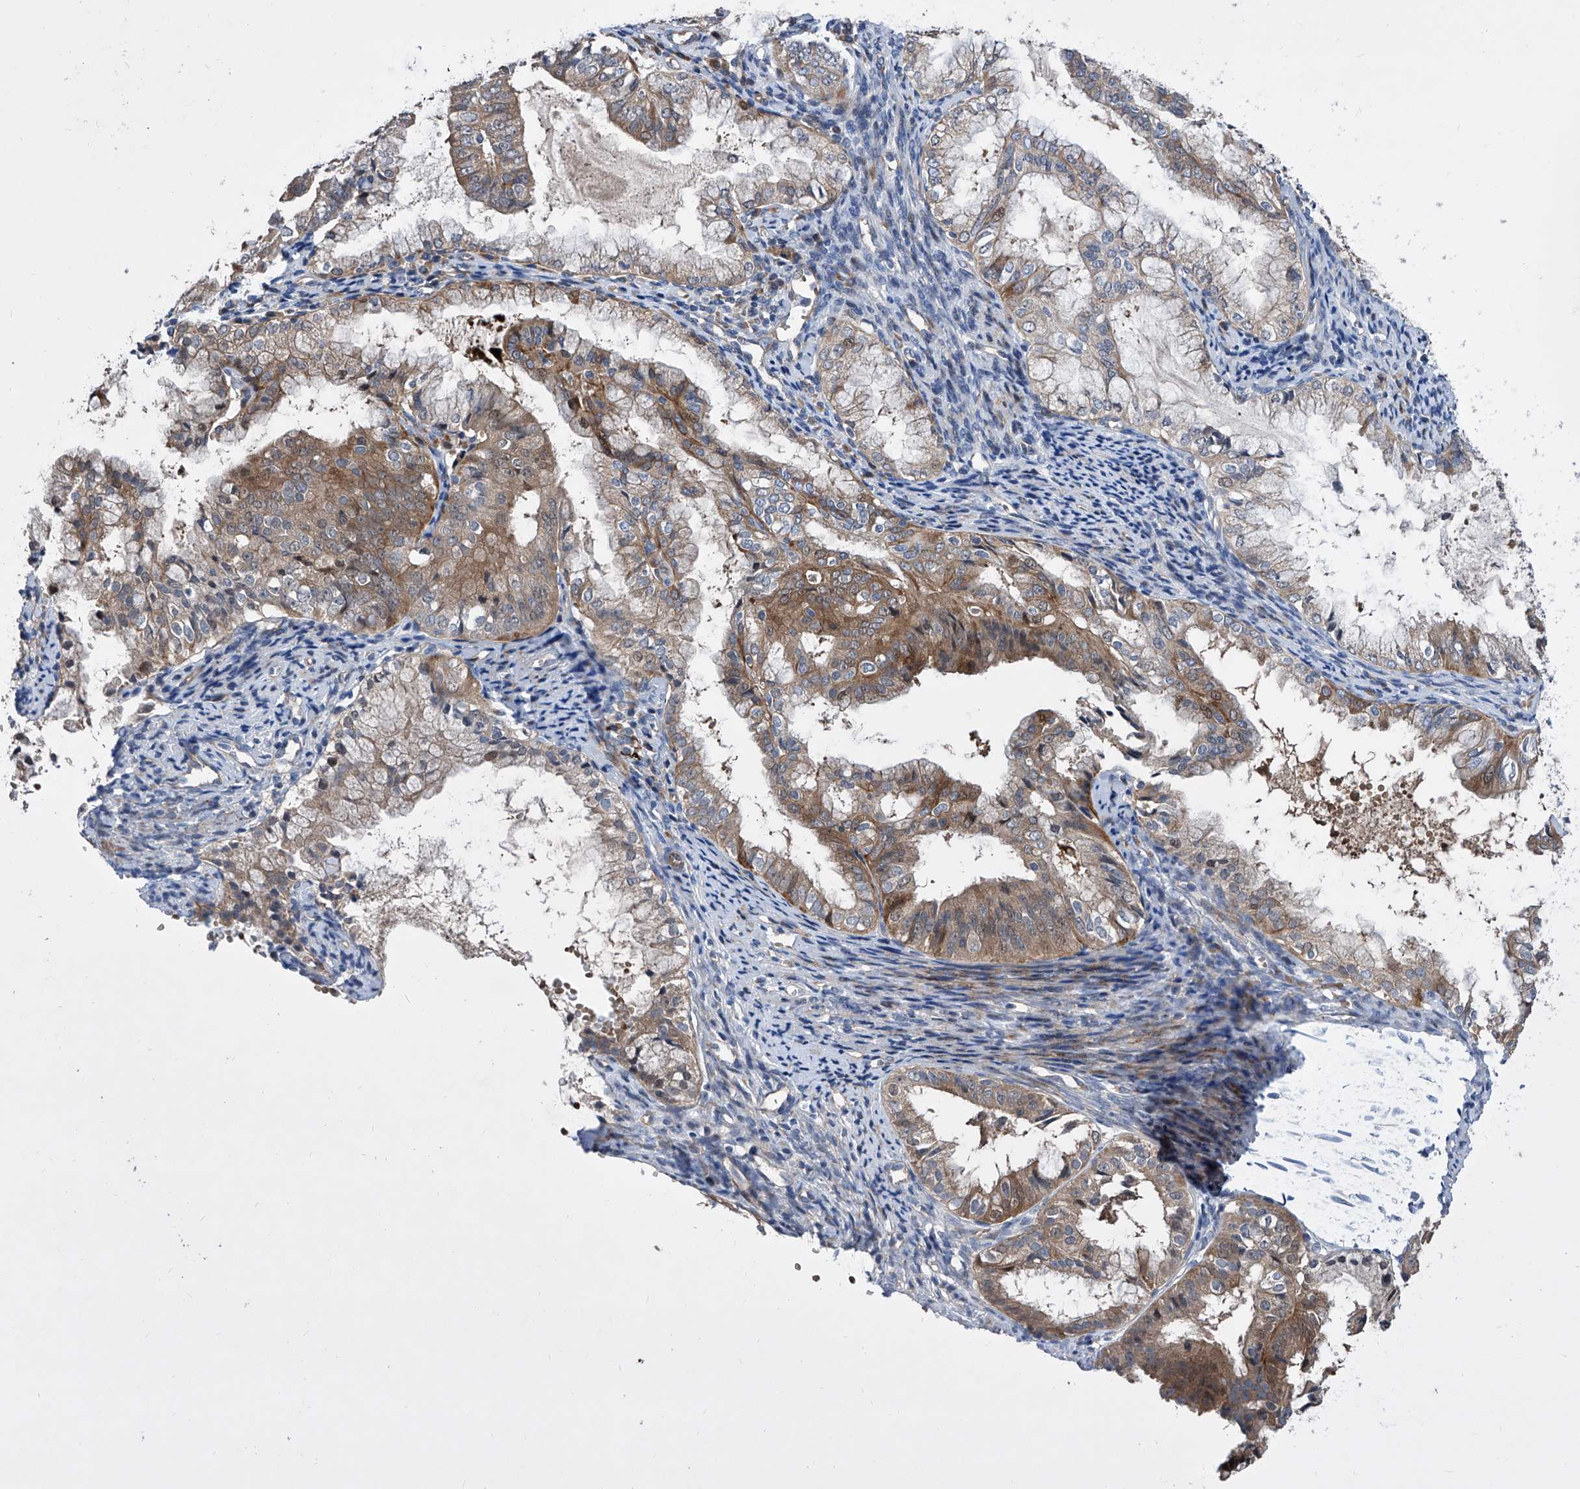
{"staining": {"intensity": "moderate", "quantity": "25%-75%", "location": "cytoplasmic/membranous"}, "tissue": "endometrial cancer", "cell_type": "Tumor cells", "image_type": "cancer", "snomed": [{"axis": "morphology", "description": "Adenocarcinoma, NOS"}, {"axis": "topography", "description": "Endometrium"}], "caption": "This histopathology image exhibits endometrial adenocarcinoma stained with immunohistochemistry (IHC) to label a protein in brown. The cytoplasmic/membranous of tumor cells show moderate positivity for the protein. Nuclei are counter-stained blue.", "gene": "USF3", "patient": {"sex": "female", "age": 63}}